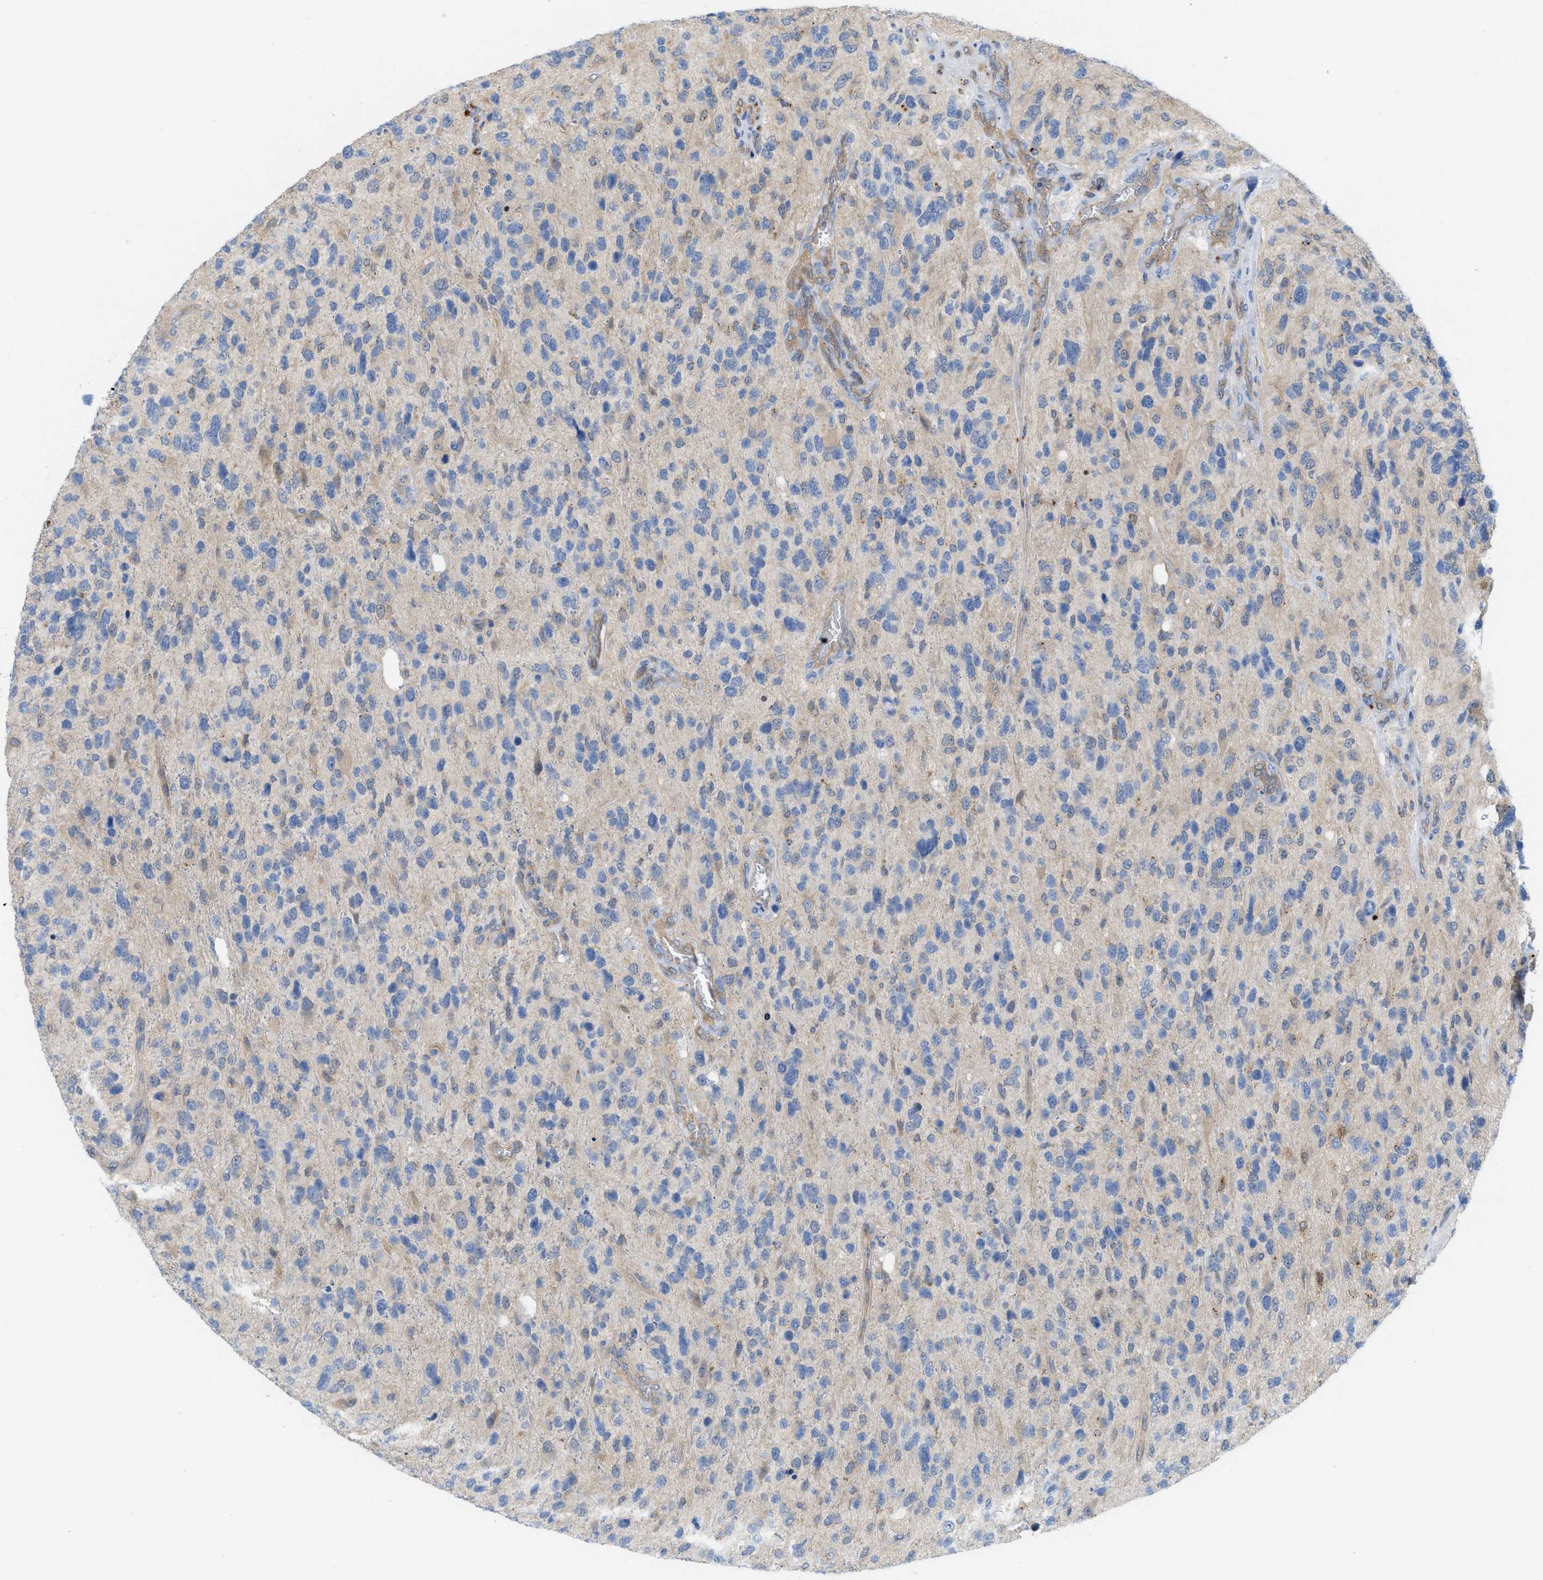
{"staining": {"intensity": "weak", "quantity": "25%-75%", "location": "cytoplasmic/membranous"}, "tissue": "glioma", "cell_type": "Tumor cells", "image_type": "cancer", "snomed": [{"axis": "morphology", "description": "Glioma, malignant, High grade"}, {"axis": "topography", "description": "Brain"}], "caption": "DAB immunohistochemical staining of human glioma reveals weak cytoplasmic/membranous protein staining in about 25%-75% of tumor cells. The staining was performed using DAB, with brown indicating positive protein expression. Nuclei are stained blue with hematoxylin.", "gene": "CSTB", "patient": {"sex": "female", "age": 58}}